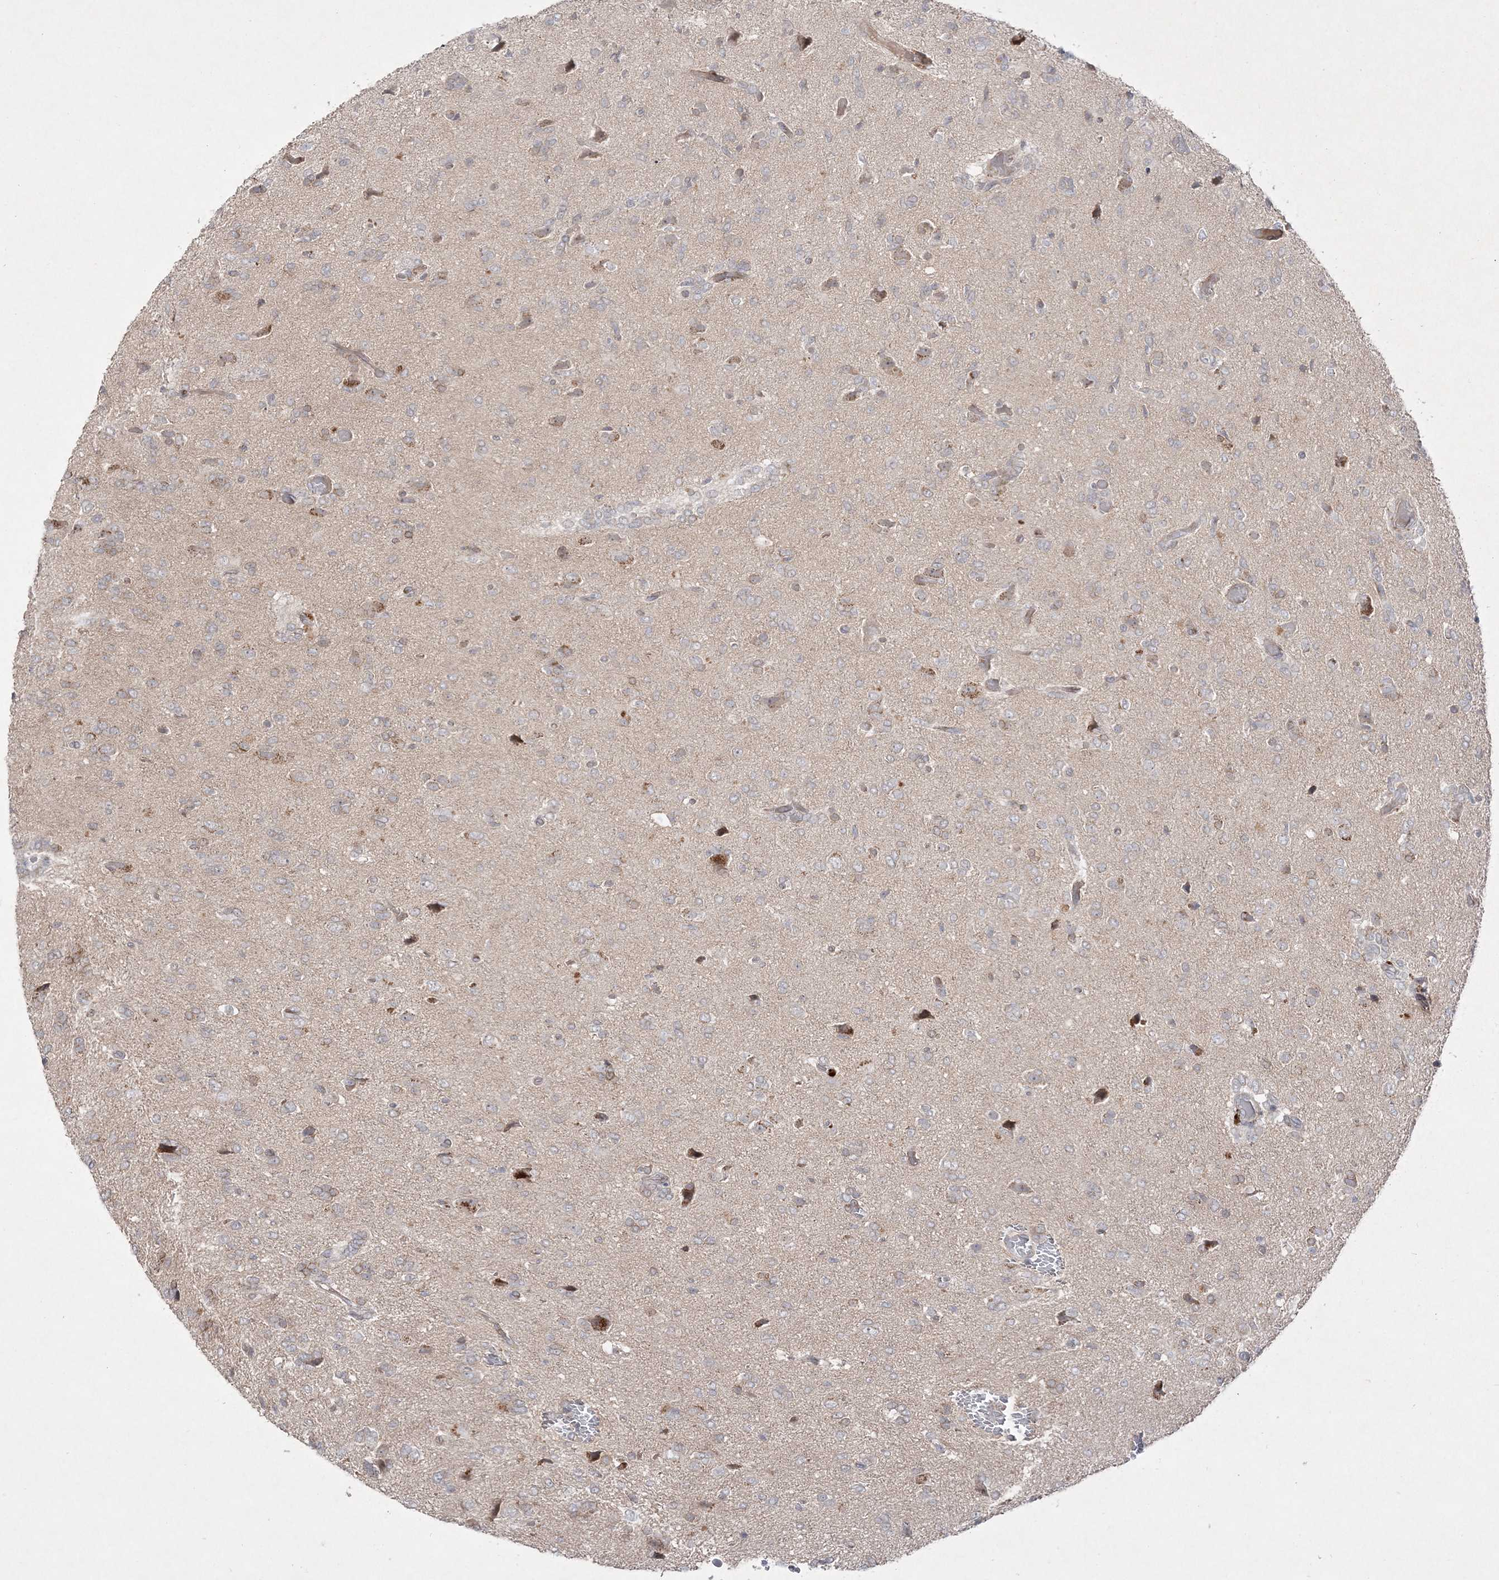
{"staining": {"intensity": "negative", "quantity": "none", "location": "none"}, "tissue": "glioma", "cell_type": "Tumor cells", "image_type": "cancer", "snomed": [{"axis": "morphology", "description": "Glioma, malignant, High grade"}, {"axis": "topography", "description": "Brain"}], "caption": "A photomicrograph of human malignant glioma (high-grade) is negative for staining in tumor cells.", "gene": "CLNK", "patient": {"sex": "female", "age": 59}}